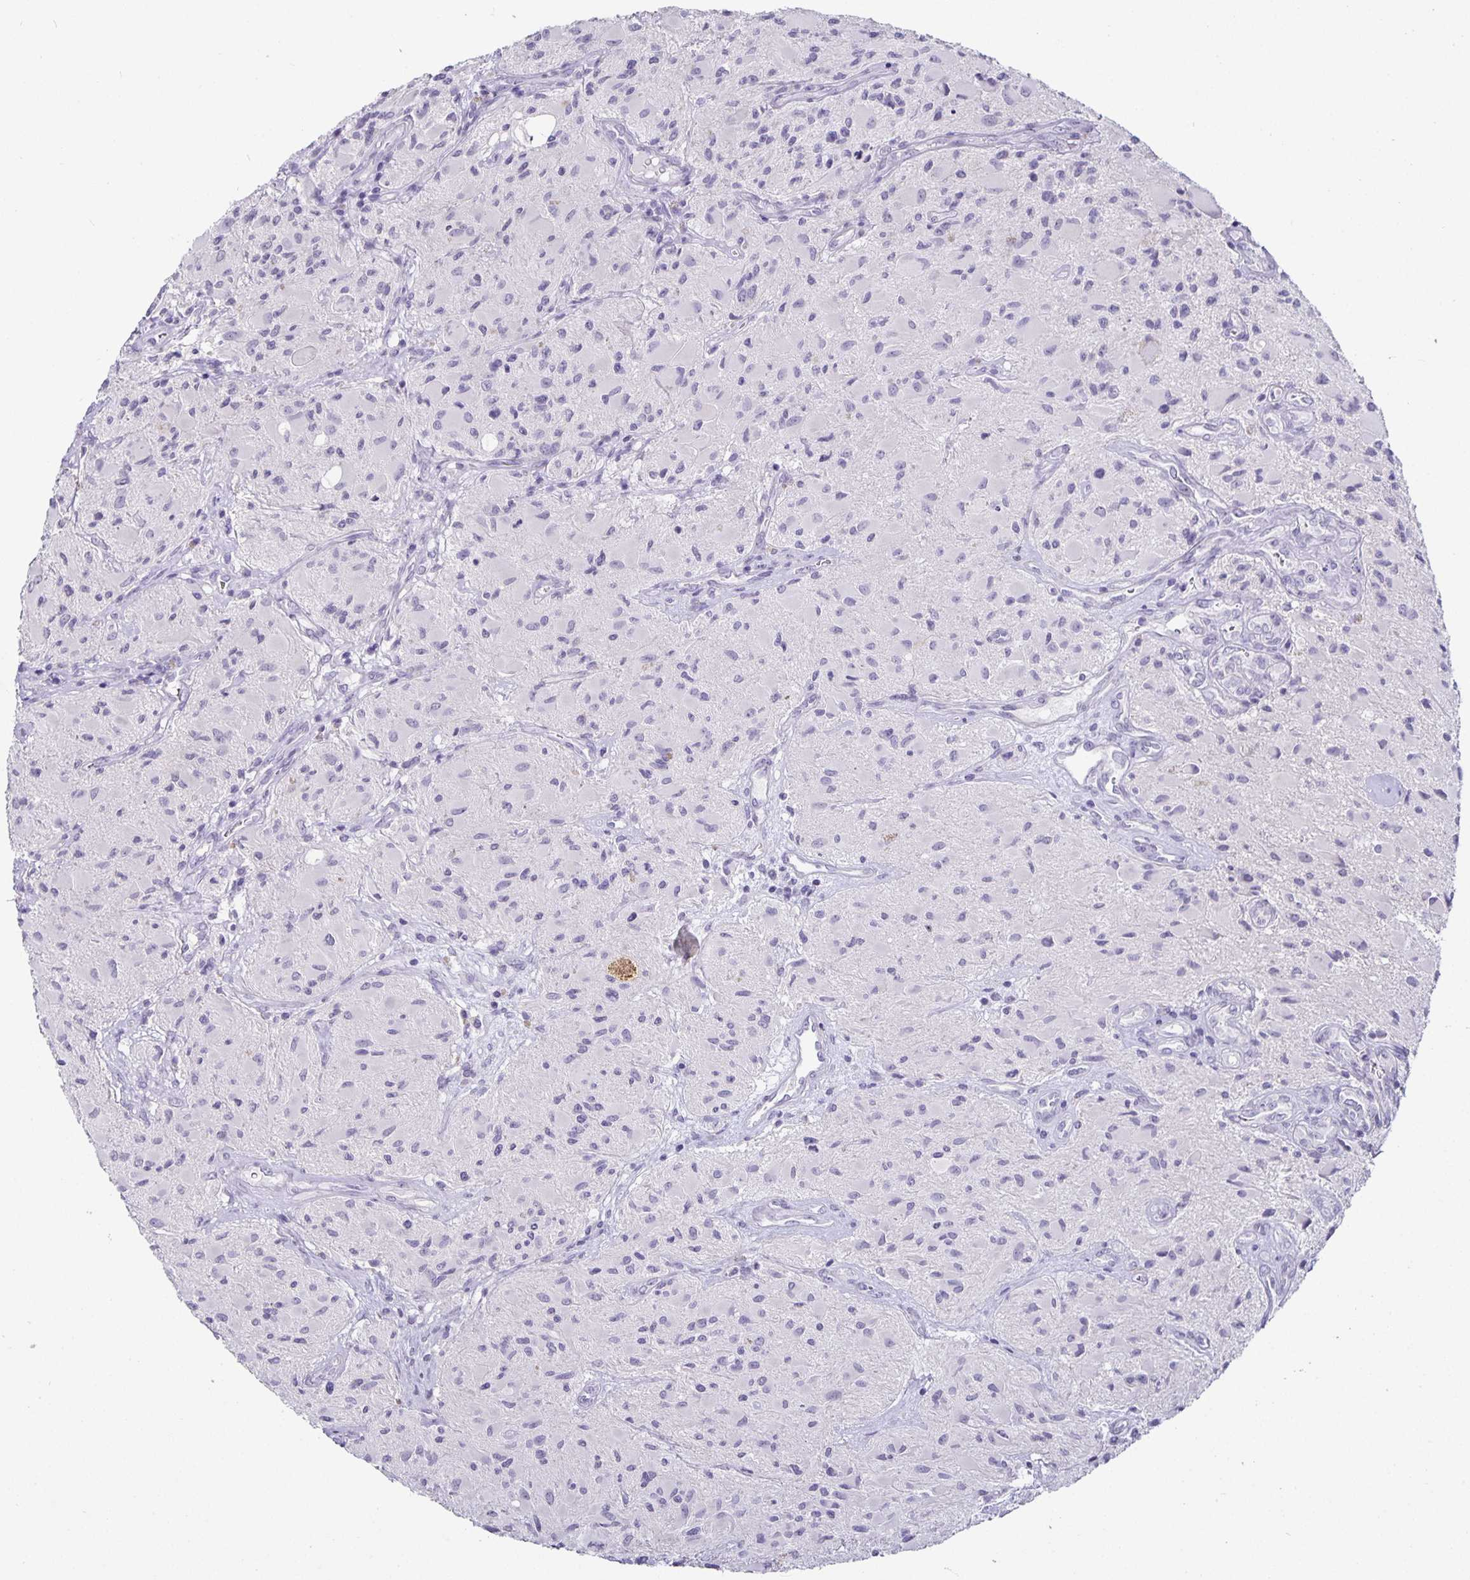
{"staining": {"intensity": "negative", "quantity": "none", "location": "none"}, "tissue": "glioma", "cell_type": "Tumor cells", "image_type": "cancer", "snomed": [{"axis": "morphology", "description": "Glioma, malignant, High grade"}, {"axis": "topography", "description": "Brain"}], "caption": "IHC of human glioma reveals no staining in tumor cells.", "gene": "CA12", "patient": {"sex": "female", "age": 65}}